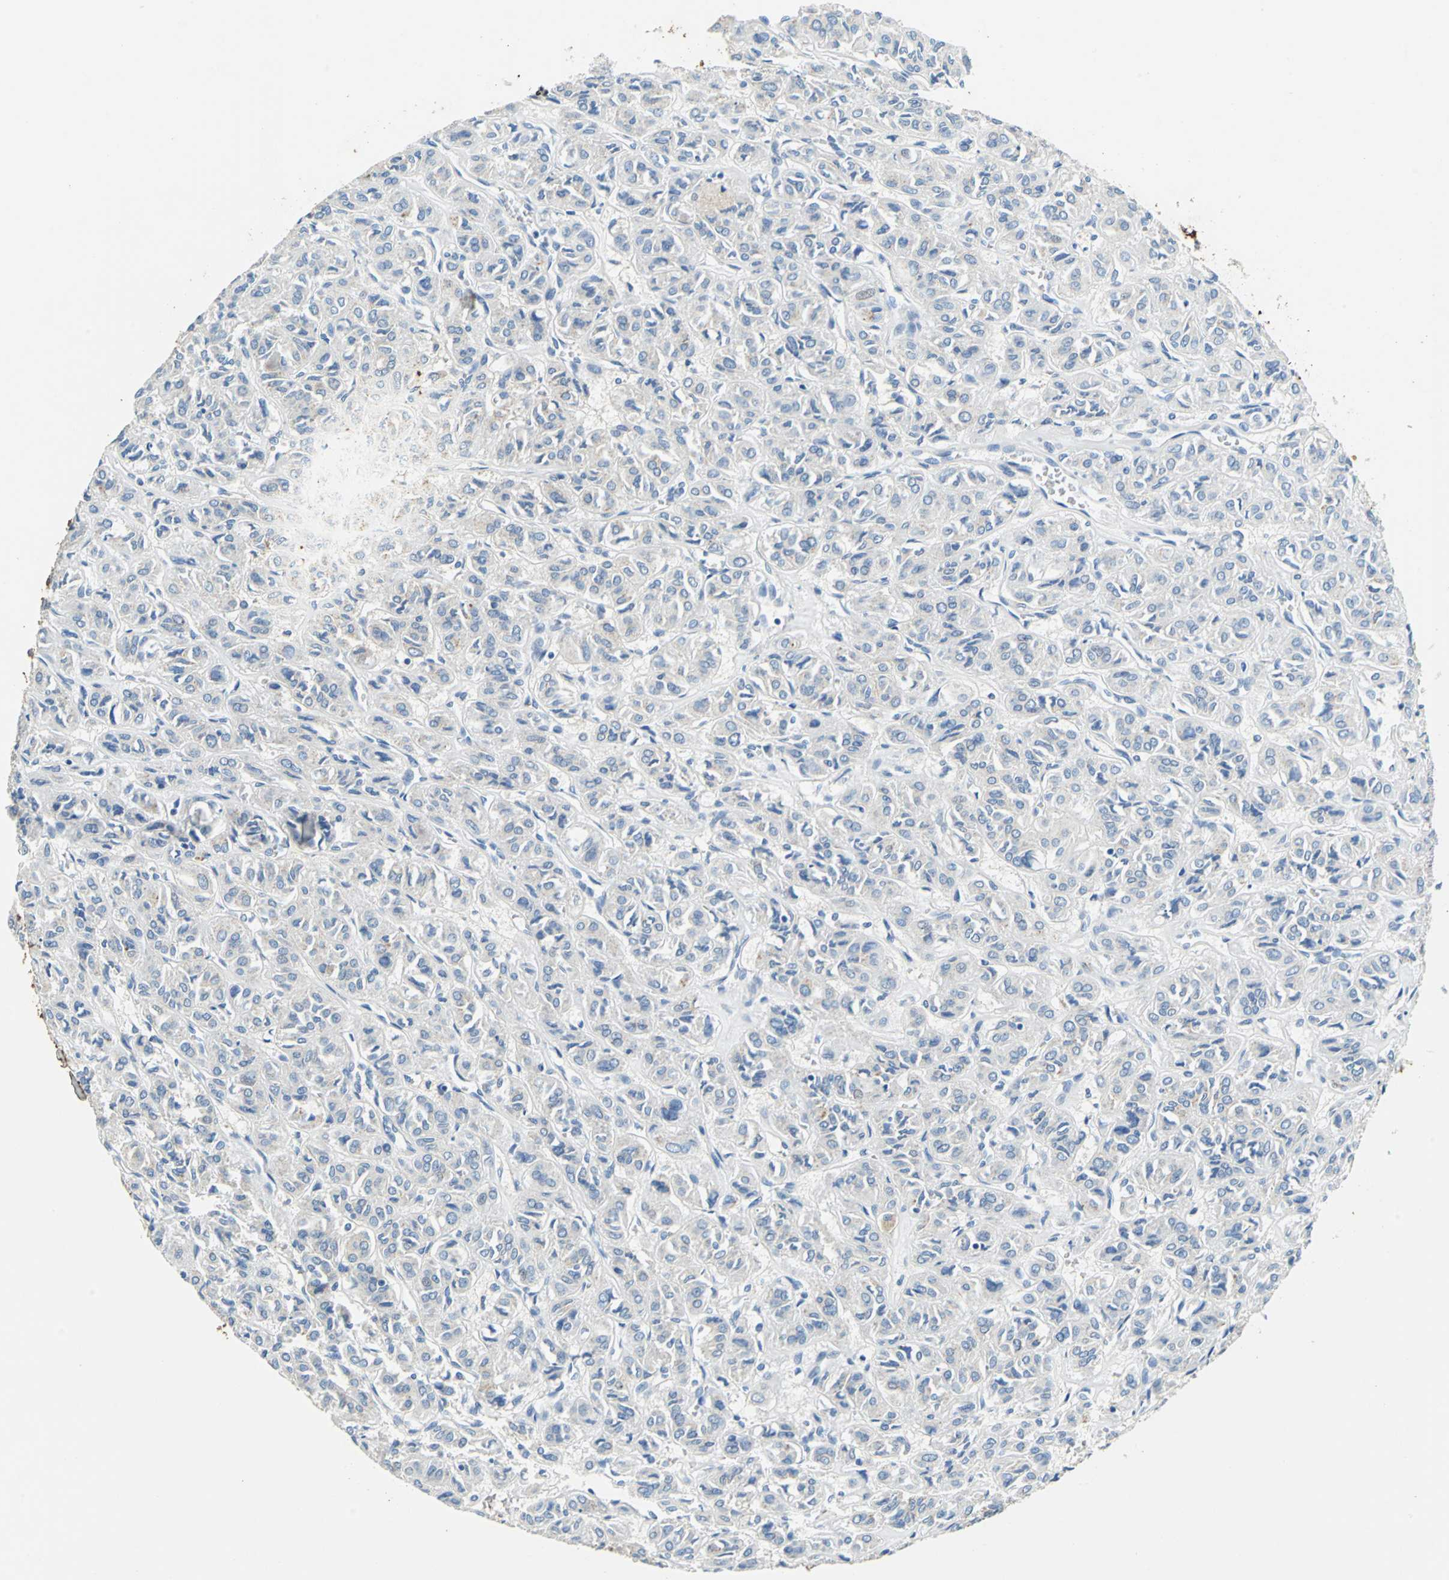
{"staining": {"intensity": "negative", "quantity": "none", "location": "none"}, "tissue": "thyroid cancer", "cell_type": "Tumor cells", "image_type": "cancer", "snomed": [{"axis": "morphology", "description": "Follicular adenoma carcinoma, NOS"}, {"axis": "topography", "description": "Thyroid gland"}], "caption": "Protein analysis of follicular adenoma carcinoma (thyroid) exhibits no significant expression in tumor cells. The staining was performed using DAB to visualize the protein expression in brown, while the nuclei were stained in blue with hematoxylin (Magnification: 20x).", "gene": "TEX264", "patient": {"sex": "female", "age": 71}}